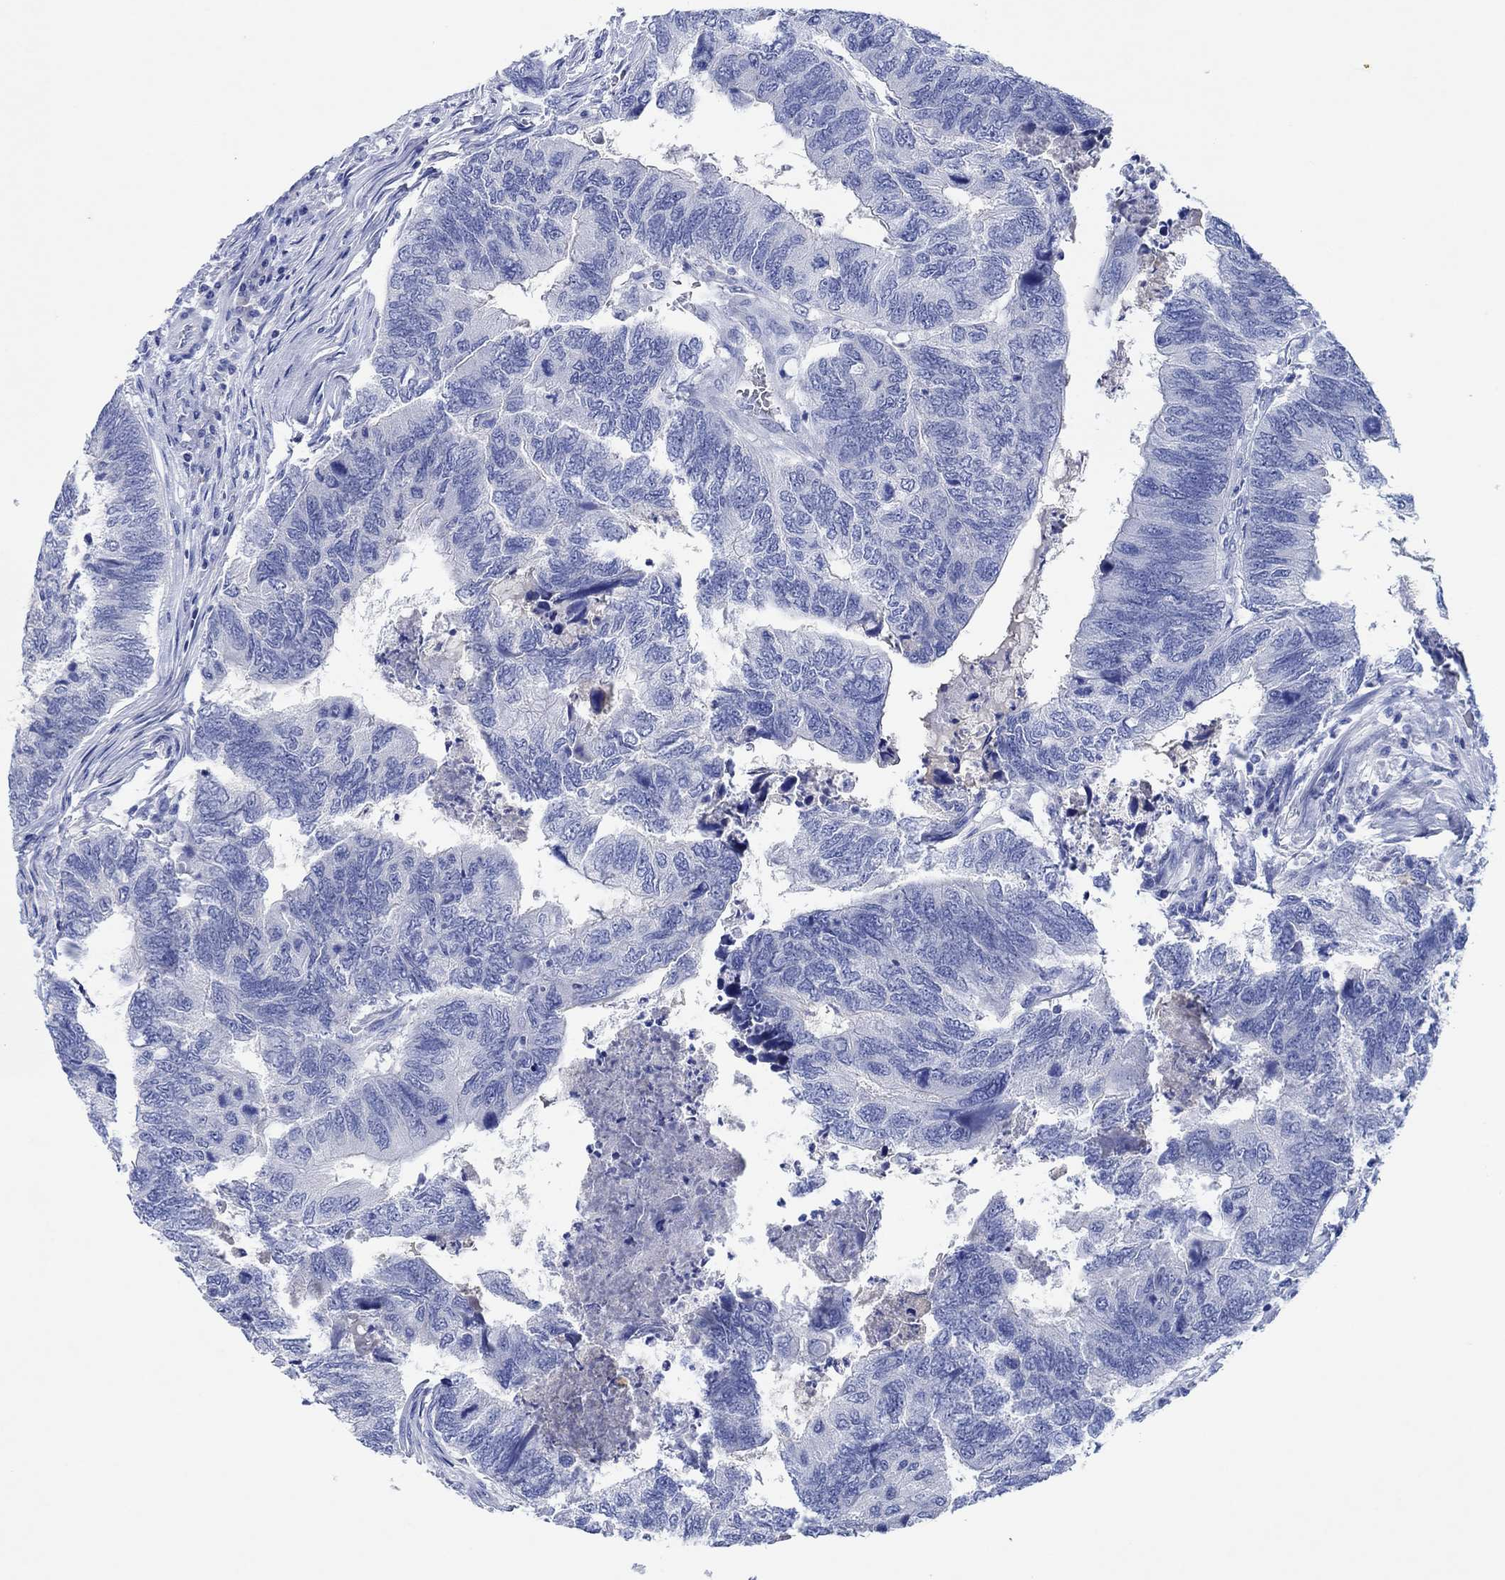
{"staining": {"intensity": "negative", "quantity": "none", "location": "none"}, "tissue": "colorectal cancer", "cell_type": "Tumor cells", "image_type": "cancer", "snomed": [{"axis": "morphology", "description": "Adenocarcinoma, NOS"}, {"axis": "topography", "description": "Colon"}], "caption": "The histopathology image exhibits no staining of tumor cells in colorectal cancer (adenocarcinoma).", "gene": "CPNE6", "patient": {"sex": "female", "age": 67}}